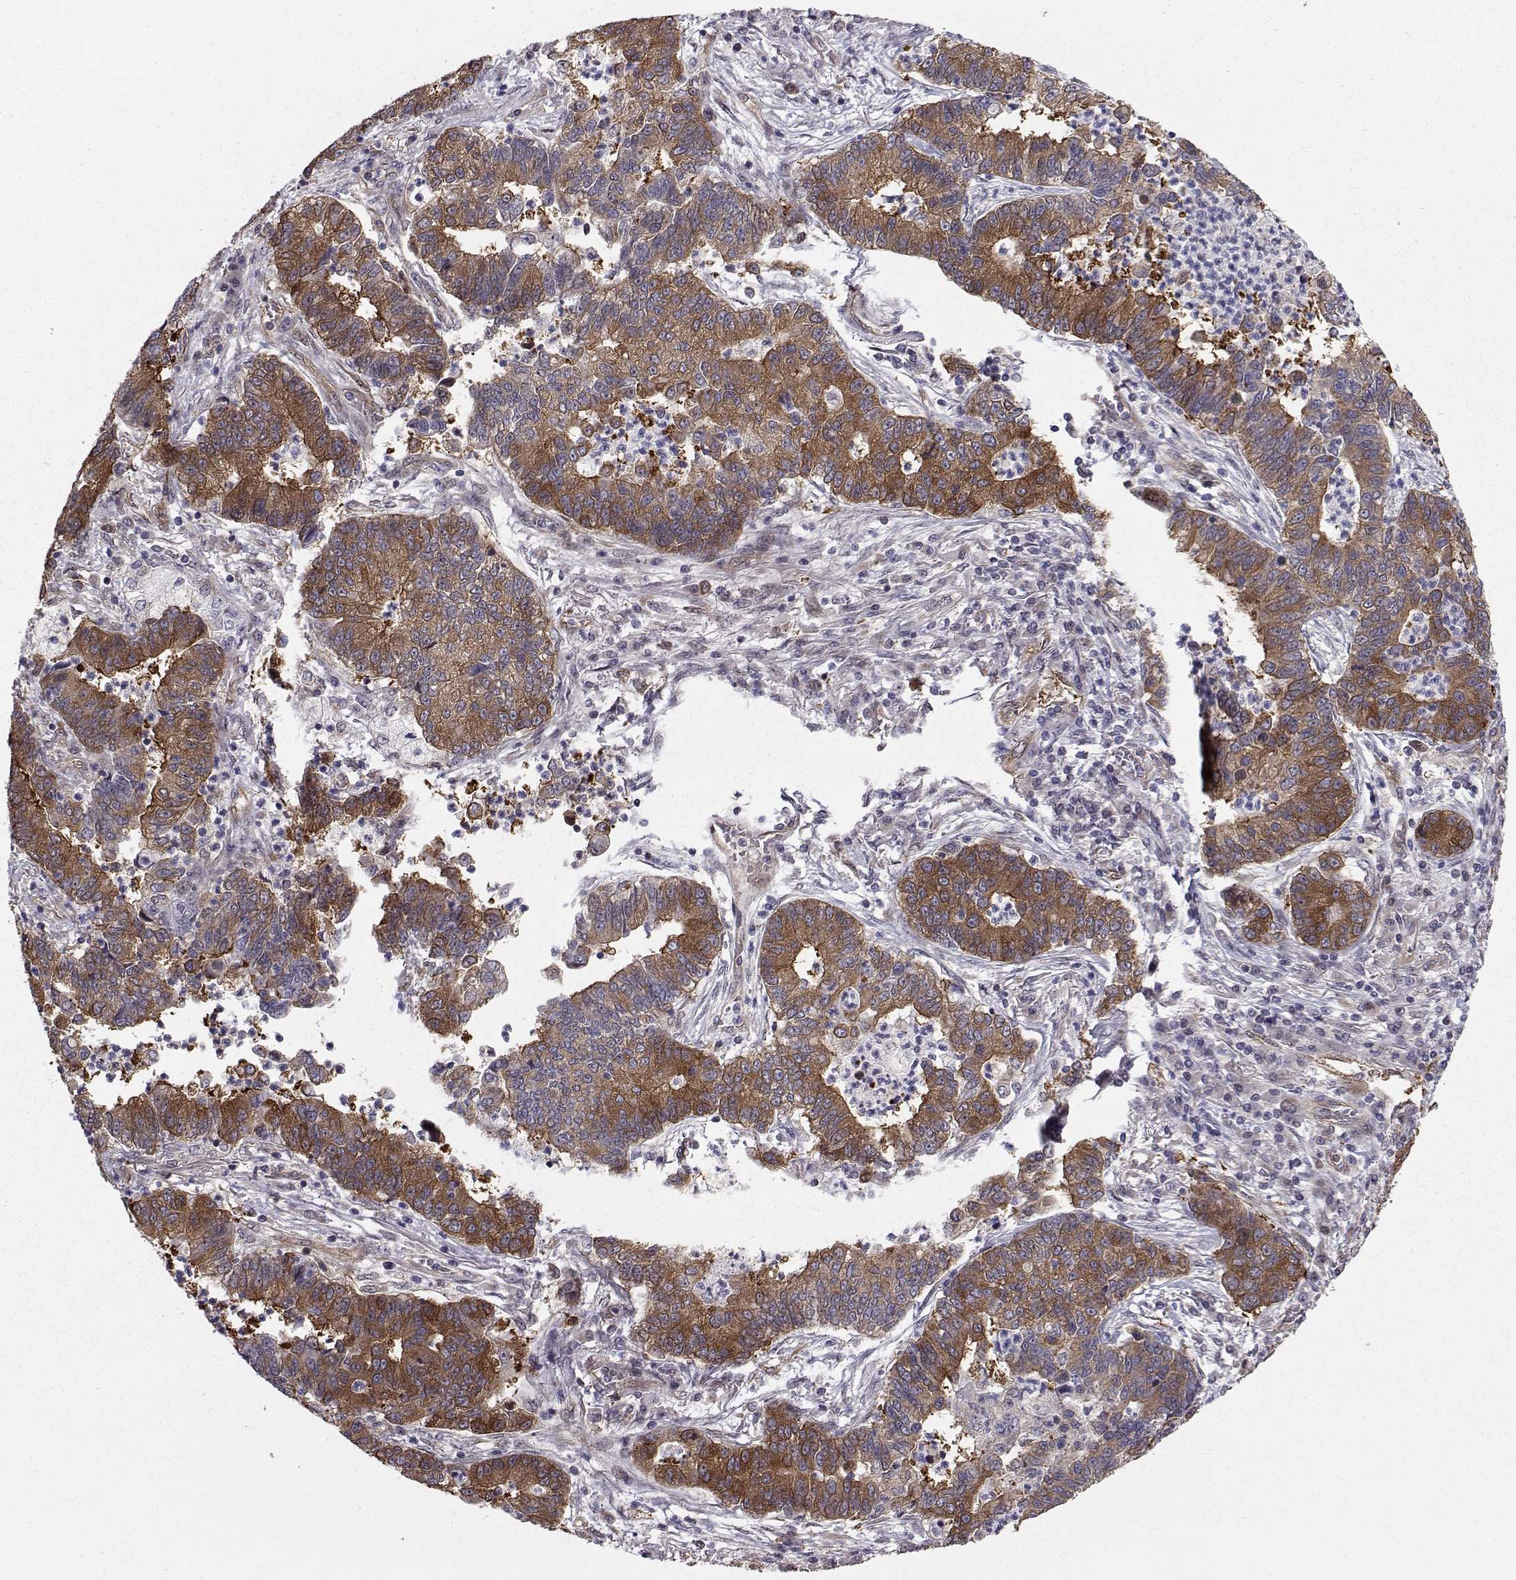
{"staining": {"intensity": "strong", "quantity": "25%-75%", "location": "cytoplasmic/membranous"}, "tissue": "lung cancer", "cell_type": "Tumor cells", "image_type": "cancer", "snomed": [{"axis": "morphology", "description": "Adenocarcinoma, NOS"}, {"axis": "topography", "description": "Lung"}], "caption": "Protein staining of lung cancer (adenocarcinoma) tissue demonstrates strong cytoplasmic/membranous staining in about 25%-75% of tumor cells. (IHC, brightfield microscopy, high magnification).", "gene": "HSP90AB1", "patient": {"sex": "female", "age": 57}}